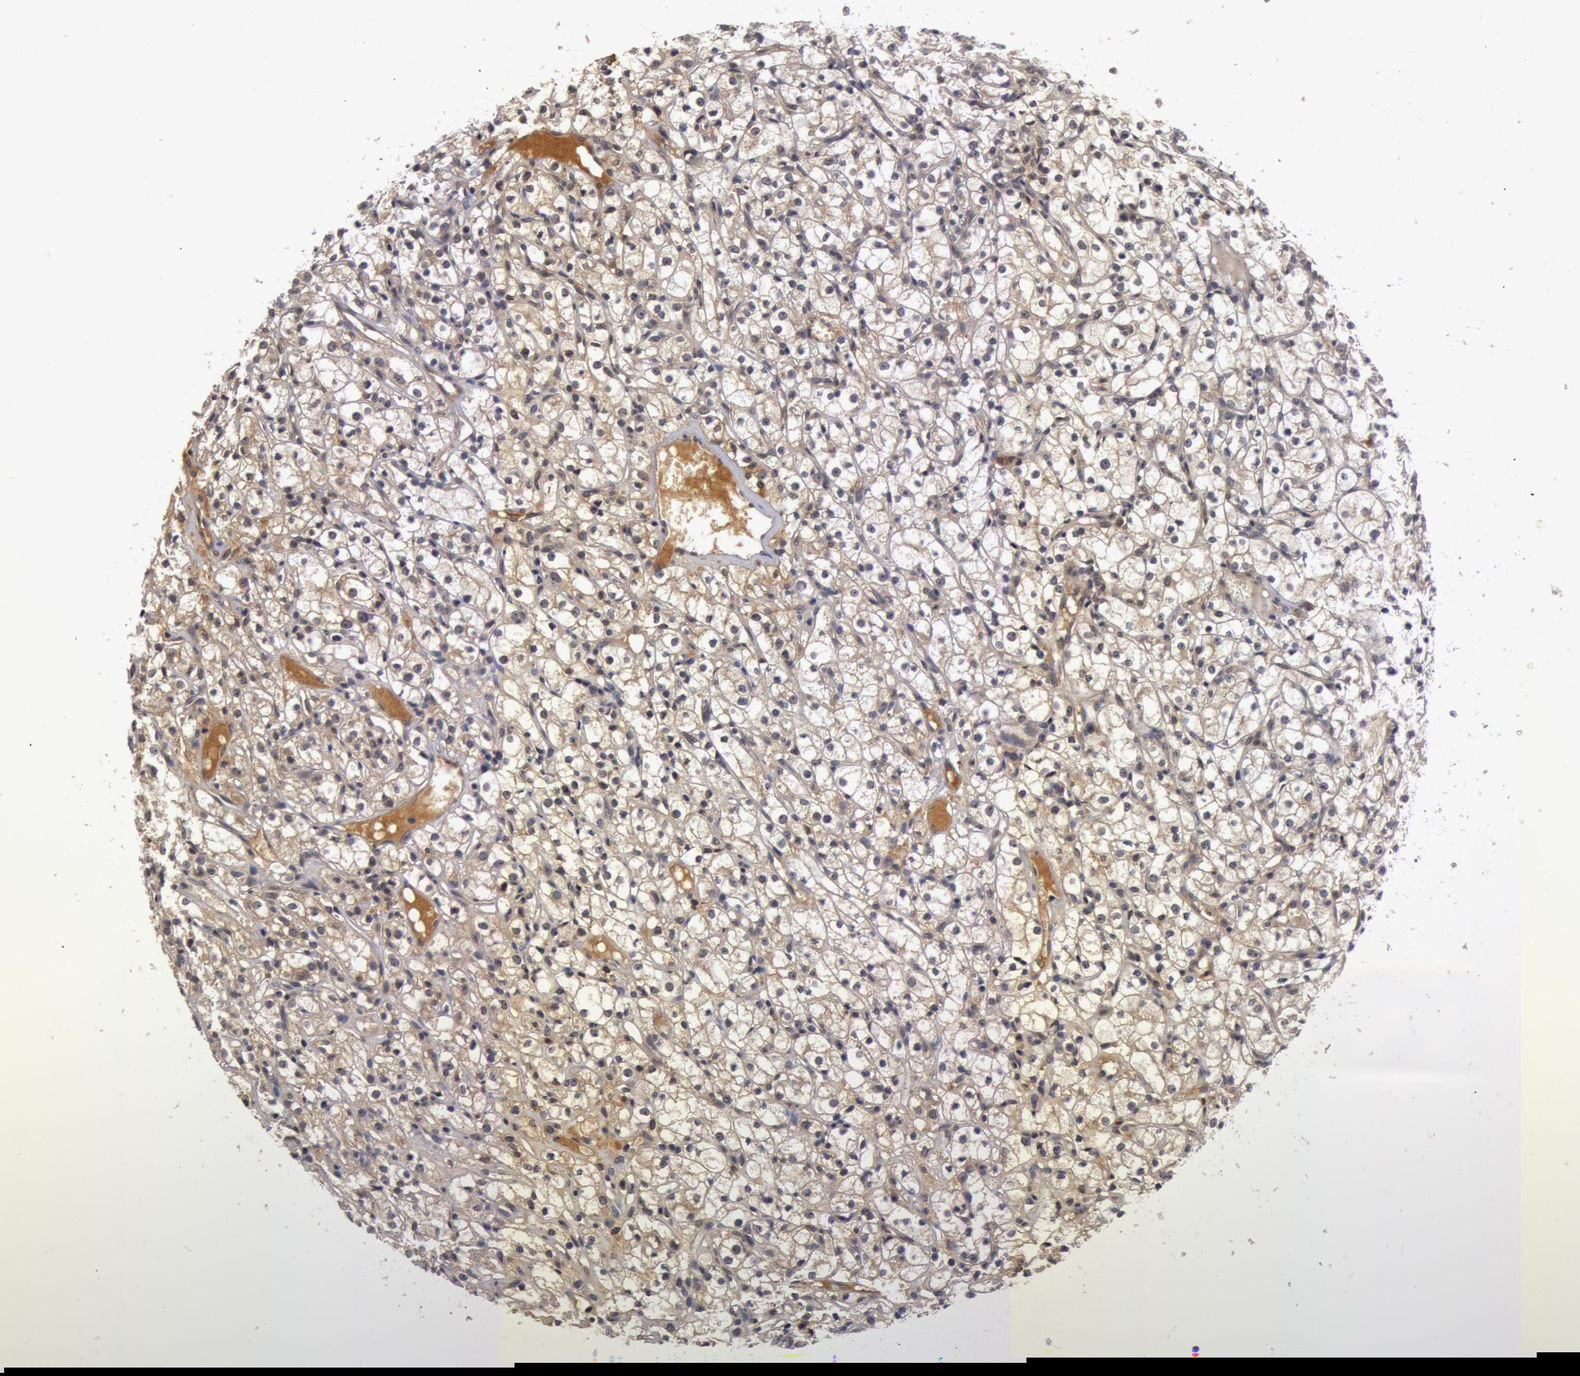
{"staining": {"intensity": "weak", "quantity": ">75%", "location": "cytoplasmic/membranous"}, "tissue": "renal cancer", "cell_type": "Tumor cells", "image_type": "cancer", "snomed": [{"axis": "morphology", "description": "Adenocarcinoma, NOS"}, {"axis": "topography", "description": "Kidney"}], "caption": "Renal cancer (adenocarcinoma) was stained to show a protein in brown. There is low levels of weak cytoplasmic/membranous expression in approximately >75% of tumor cells.", "gene": "BCHE", "patient": {"sex": "male", "age": 61}}